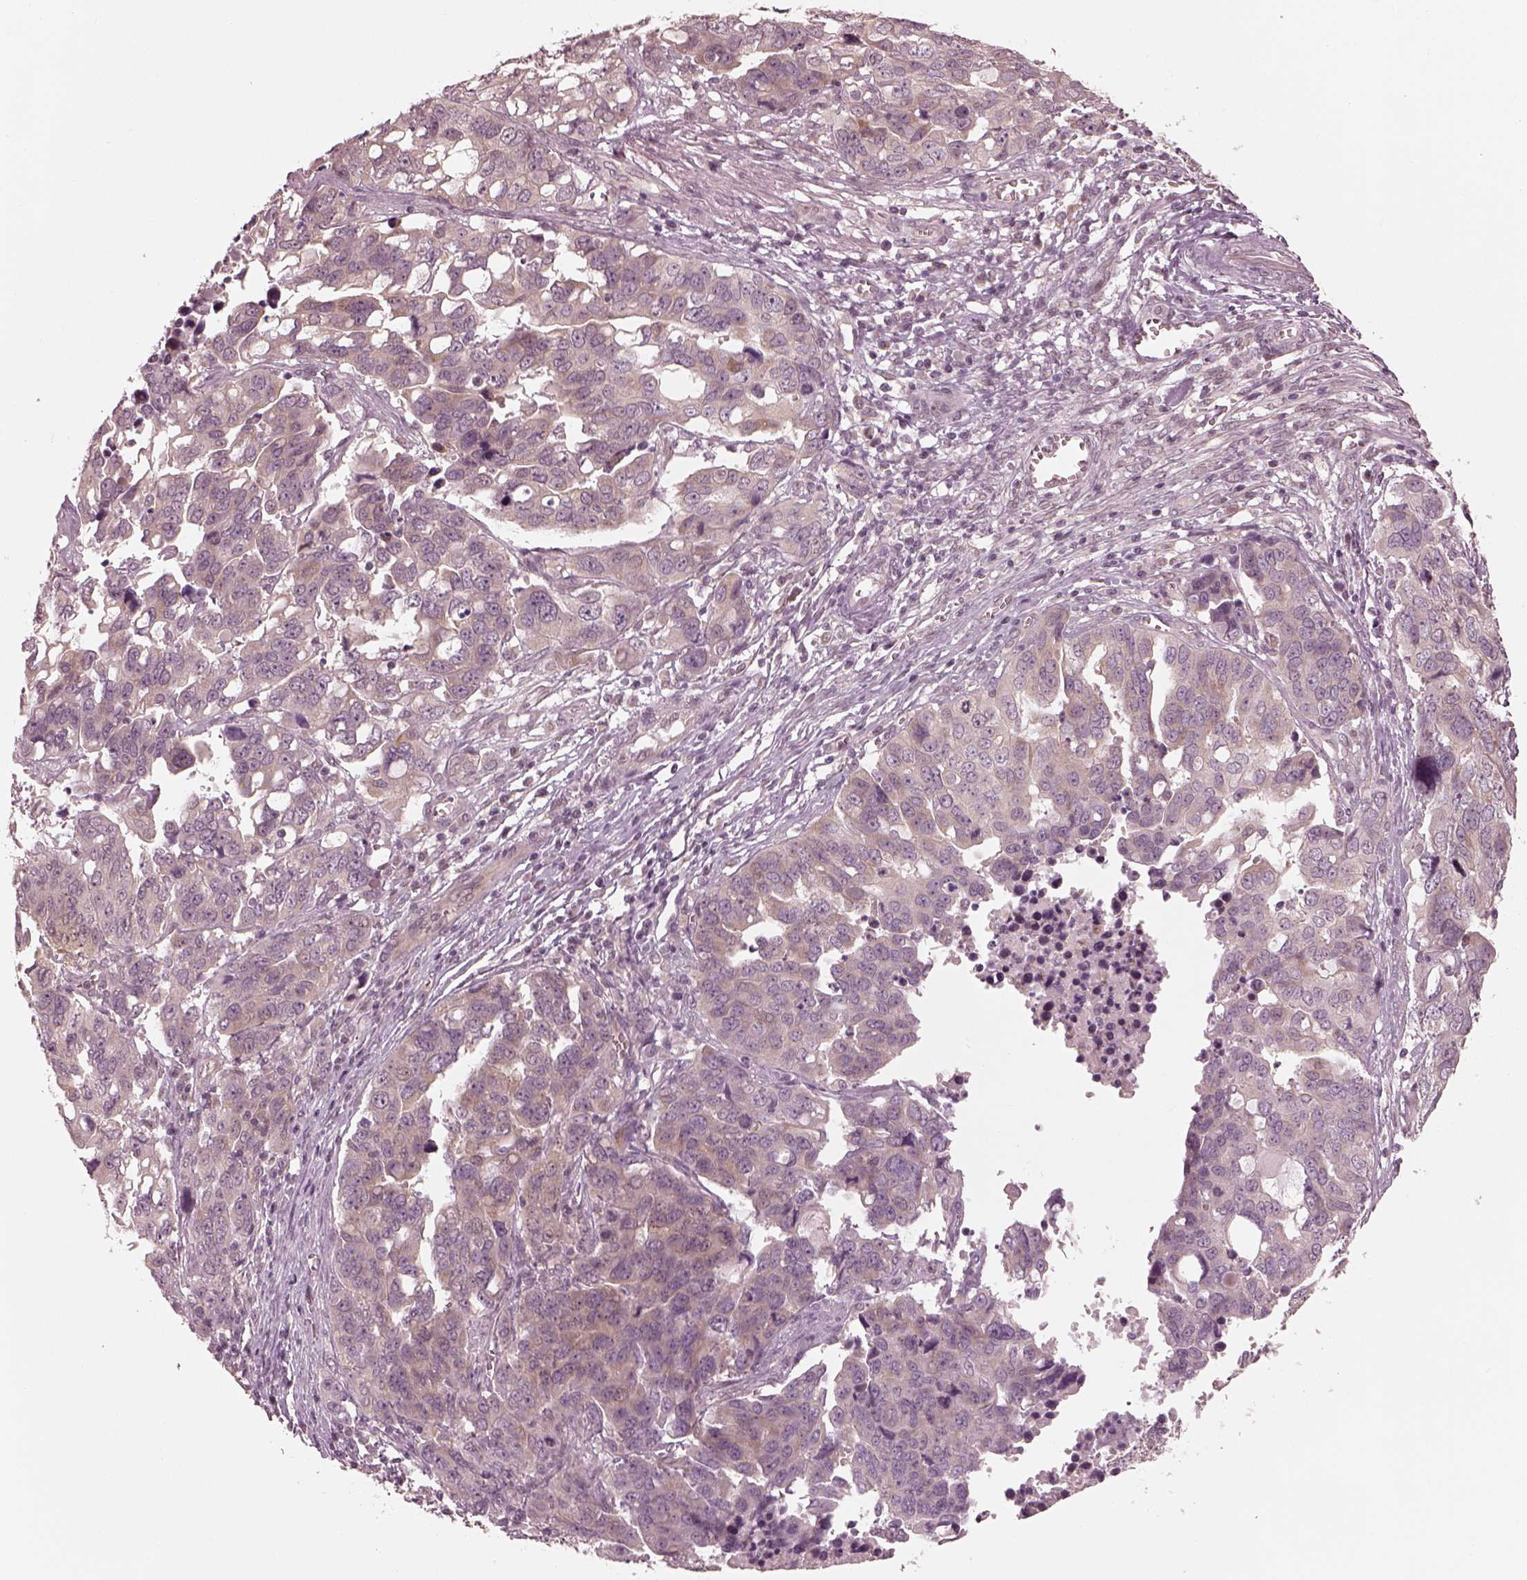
{"staining": {"intensity": "weak", "quantity": "<25%", "location": "cytoplasmic/membranous"}, "tissue": "ovarian cancer", "cell_type": "Tumor cells", "image_type": "cancer", "snomed": [{"axis": "morphology", "description": "Carcinoma, endometroid"}, {"axis": "topography", "description": "Ovary"}], "caption": "An immunohistochemistry image of endometroid carcinoma (ovarian) is shown. There is no staining in tumor cells of endometroid carcinoma (ovarian).", "gene": "IQCB1", "patient": {"sex": "female", "age": 78}}